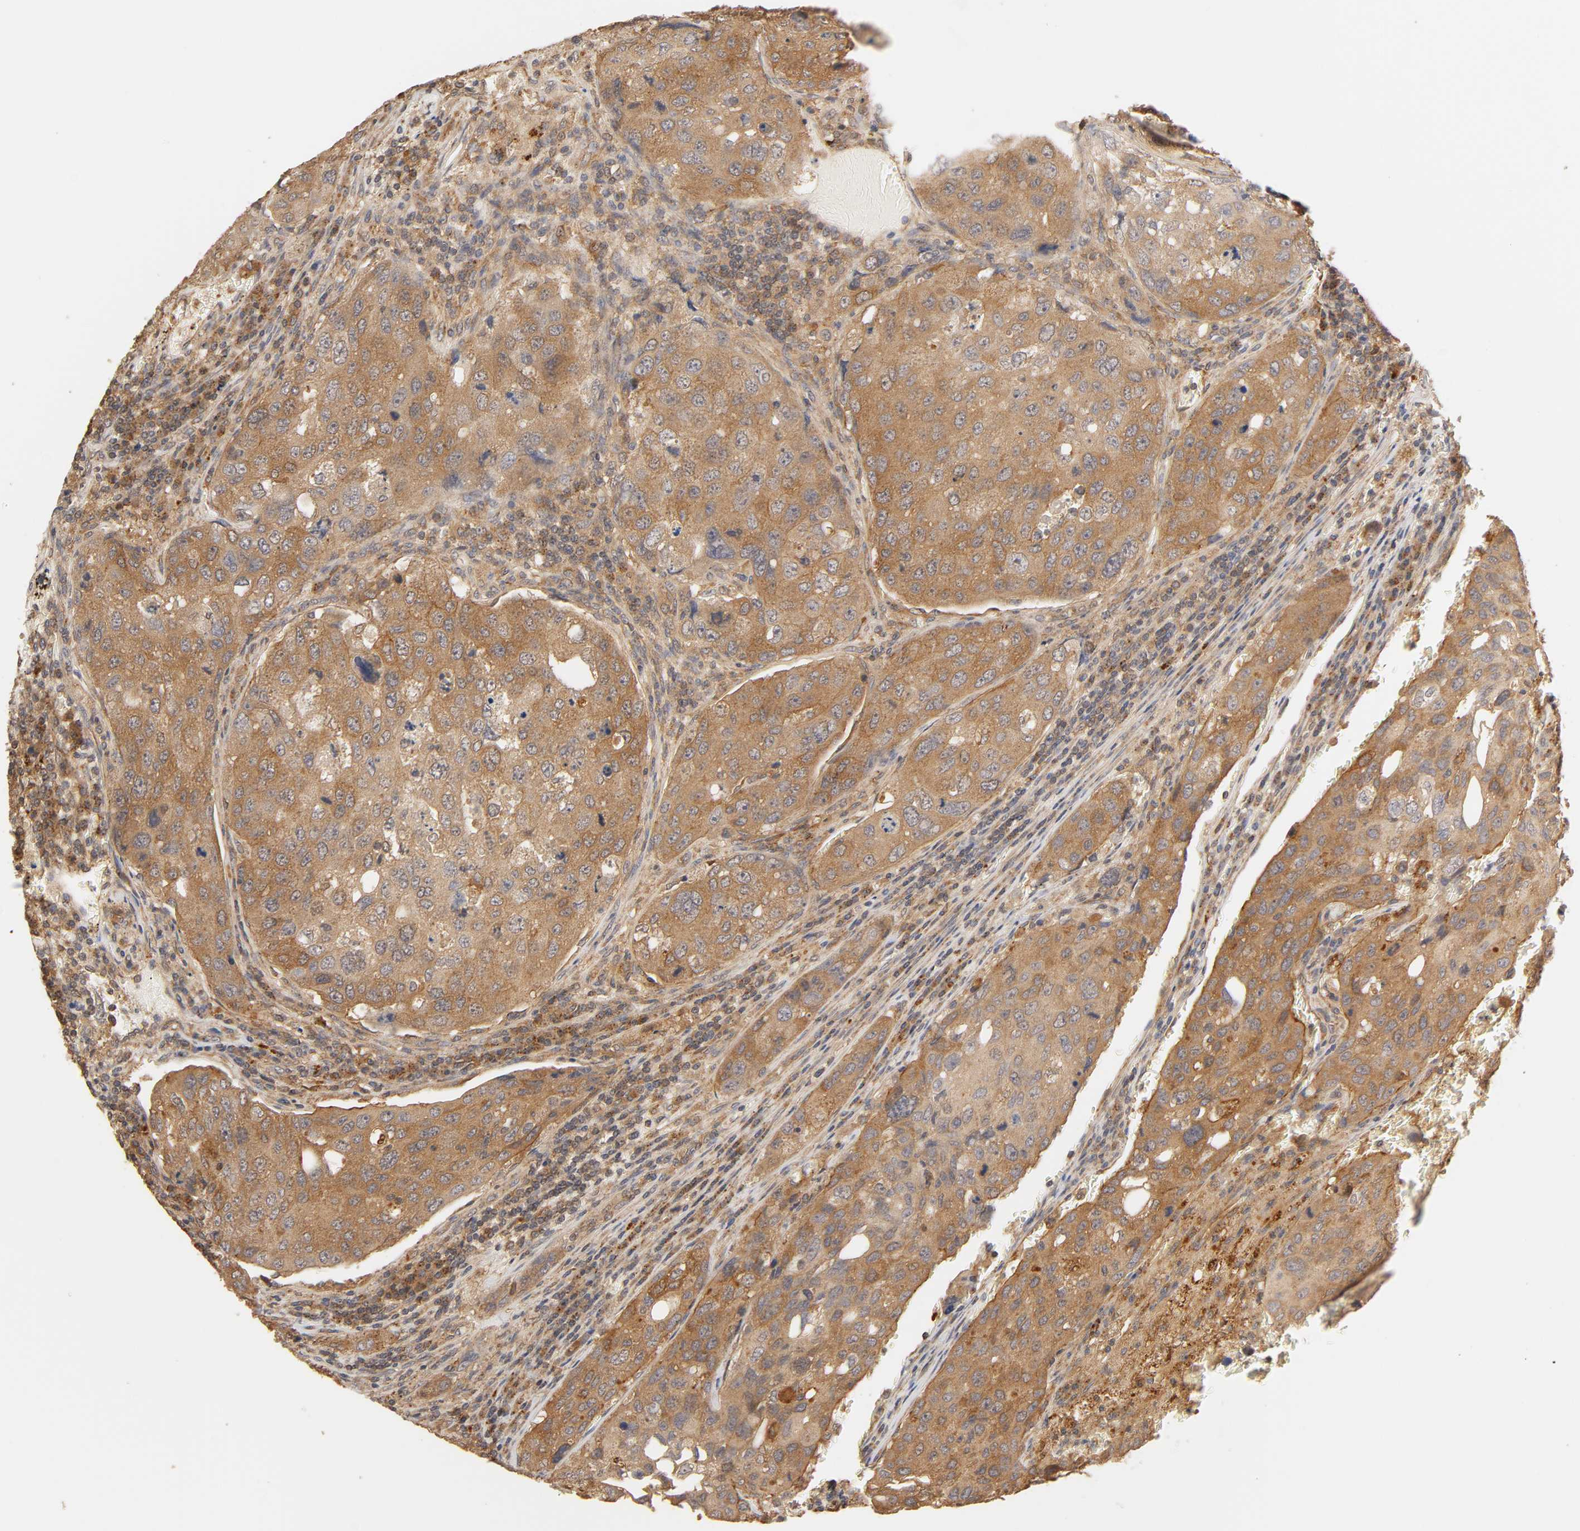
{"staining": {"intensity": "strong", "quantity": ">75%", "location": "cytoplasmic/membranous"}, "tissue": "urothelial cancer", "cell_type": "Tumor cells", "image_type": "cancer", "snomed": [{"axis": "morphology", "description": "Urothelial carcinoma, High grade"}, {"axis": "topography", "description": "Lymph node"}, {"axis": "topography", "description": "Urinary bladder"}], "caption": "This photomicrograph shows IHC staining of urothelial cancer, with high strong cytoplasmic/membranous positivity in about >75% of tumor cells.", "gene": "EPS8", "patient": {"sex": "male", "age": 51}}